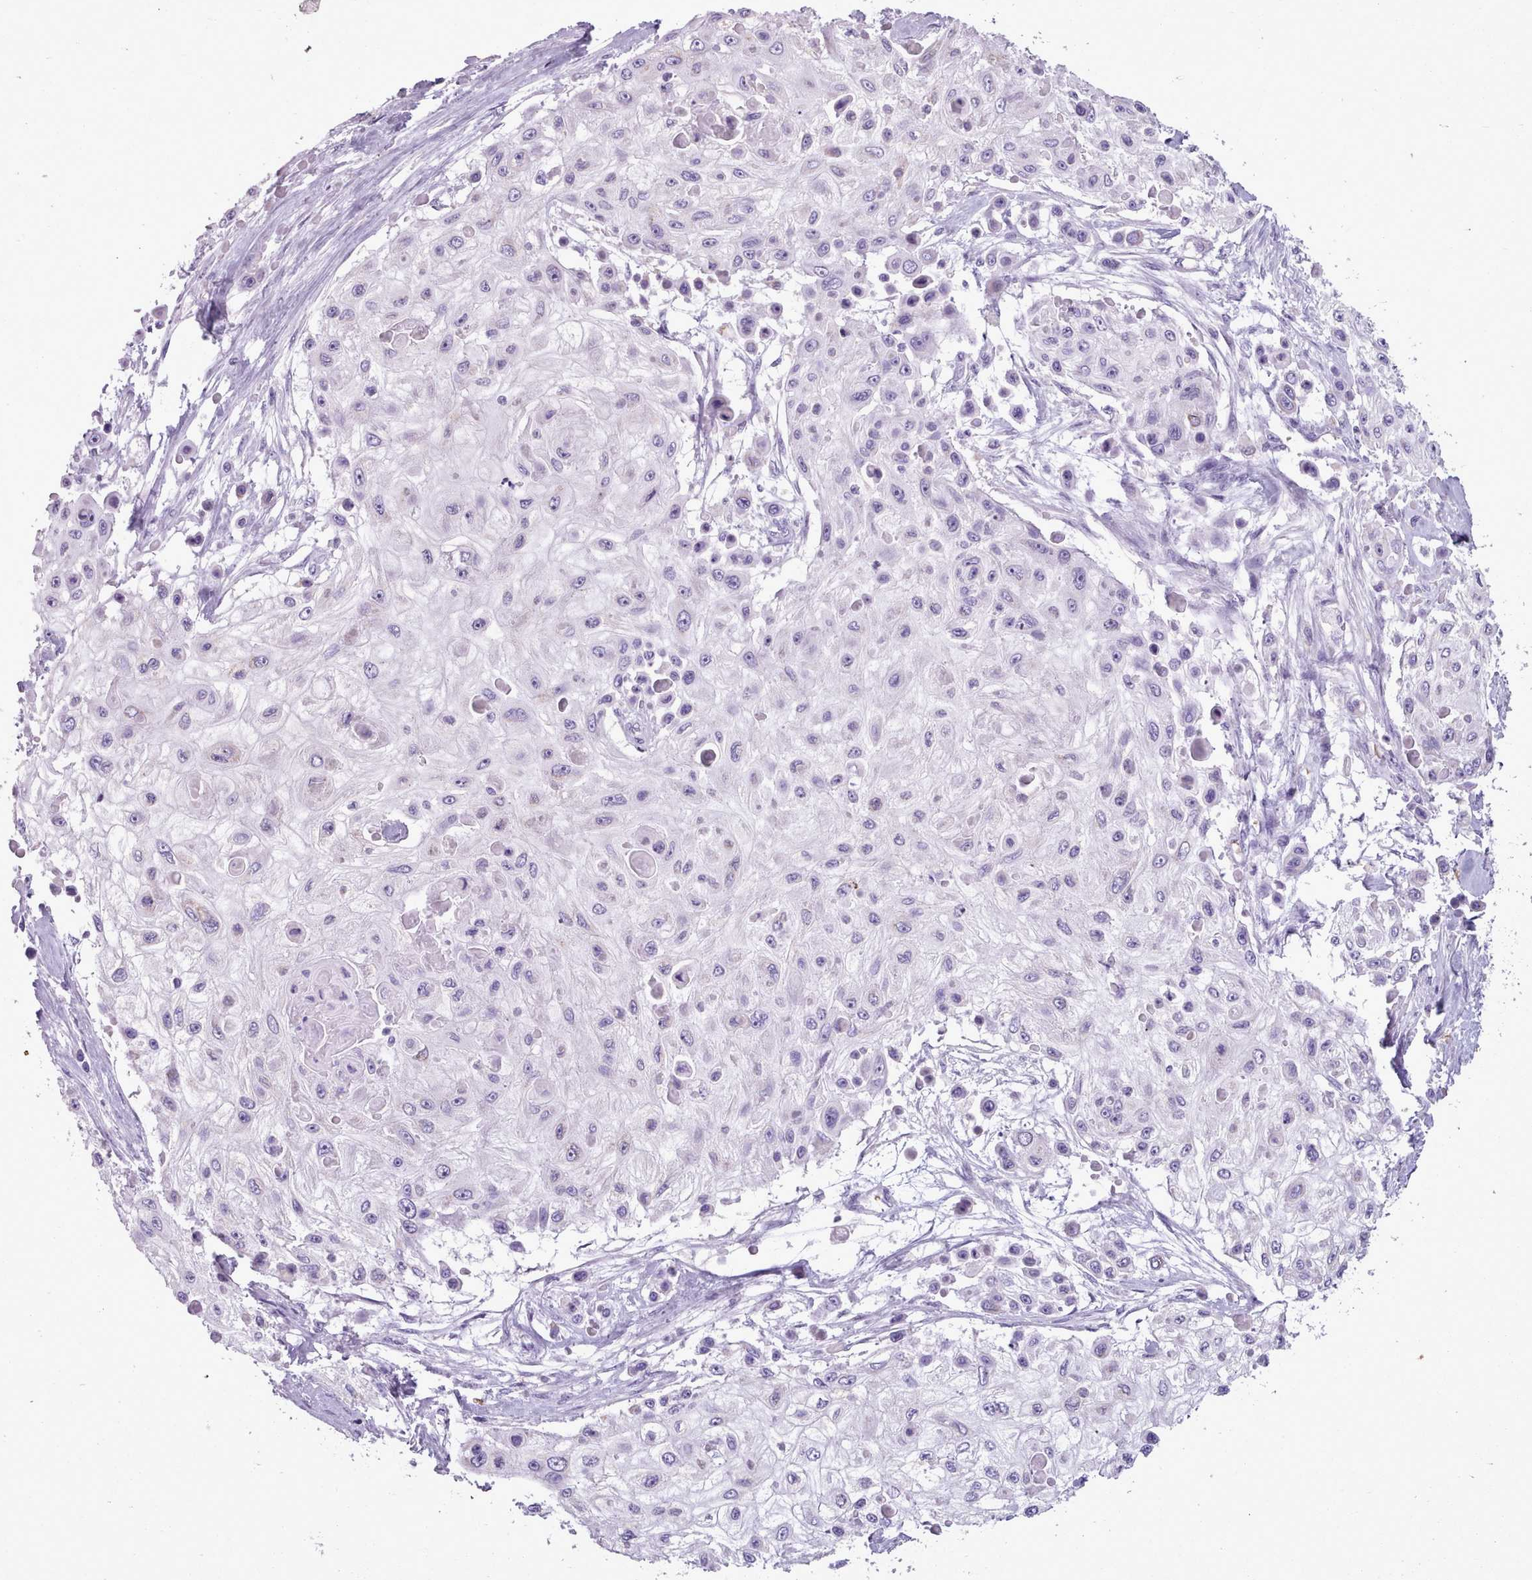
{"staining": {"intensity": "moderate", "quantity": "<25%", "location": "cytoplasmic/membranous"}, "tissue": "skin cancer", "cell_type": "Tumor cells", "image_type": "cancer", "snomed": [{"axis": "morphology", "description": "Squamous cell carcinoma, NOS"}, {"axis": "topography", "description": "Skin"}], "caption": "Human squamous cell carcinoma (skin) stained with a protein marker reveals moderate staining in tumor cells.", "gene": "AK4", "patient": {"sex": "male", "age": 67}}